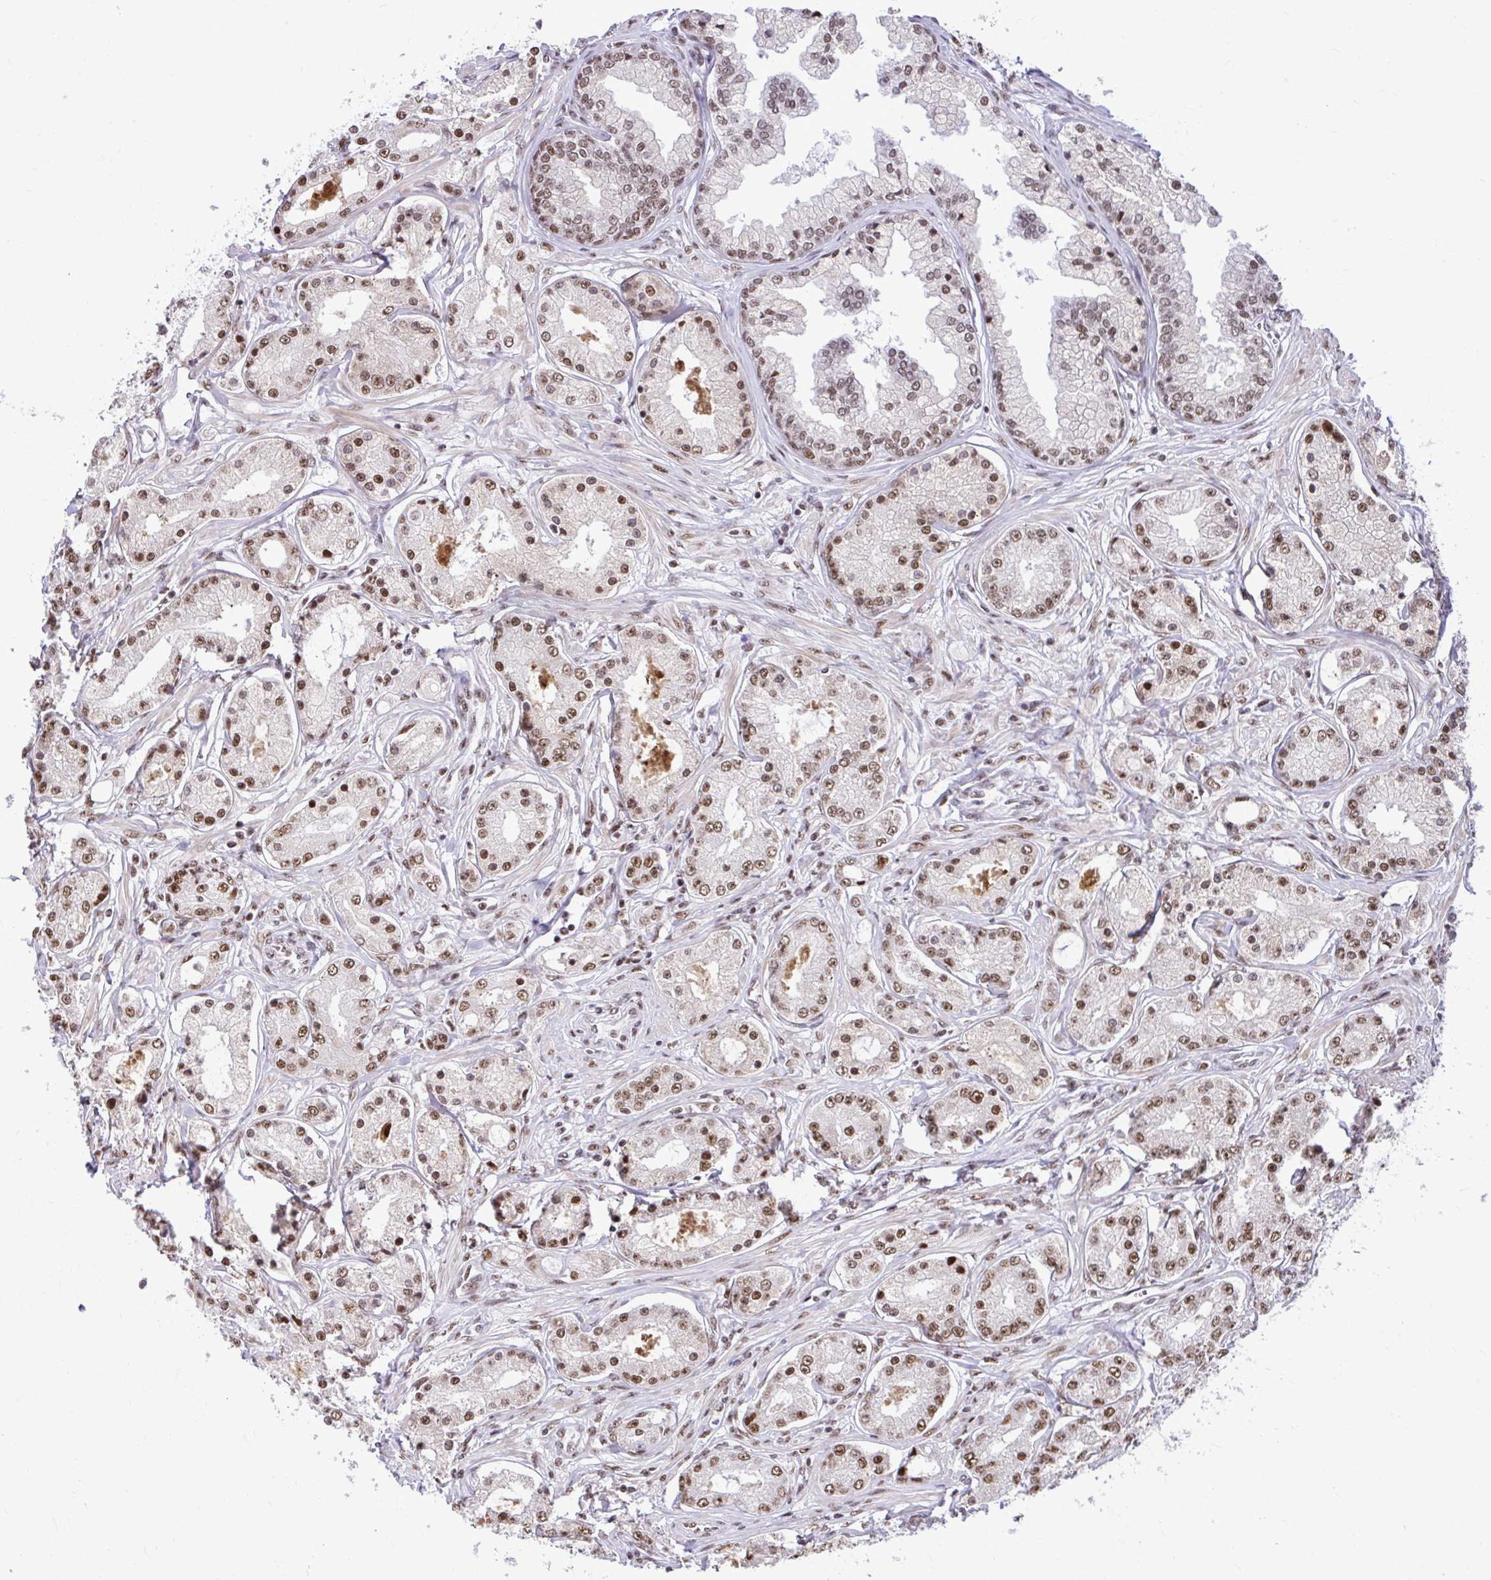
{"staining": {"intensity": "moderate", "quantity": ">75%", "location": "nuclear"}, "tissue": "prostate cancer", "cell_type": "Tumor cells", "image_type": "cancer", "snomed": [{"axis": "morphology", "description": "Adenocarcinoma, High grade"}, {"axis": "topography", "description": "Prostate"}], "caption": "A high-resolution micrograph shows immunohistochemistry staining of prostate adenocarcinoma (high-grade), which exhibits moderate nuclear staining in about >75% of tumor cells. (brown staining indicates protein expression, while blue staining denotes nuclei).", "gene": "PRPF19", "patient": {"sex": "male", "age": 66}}